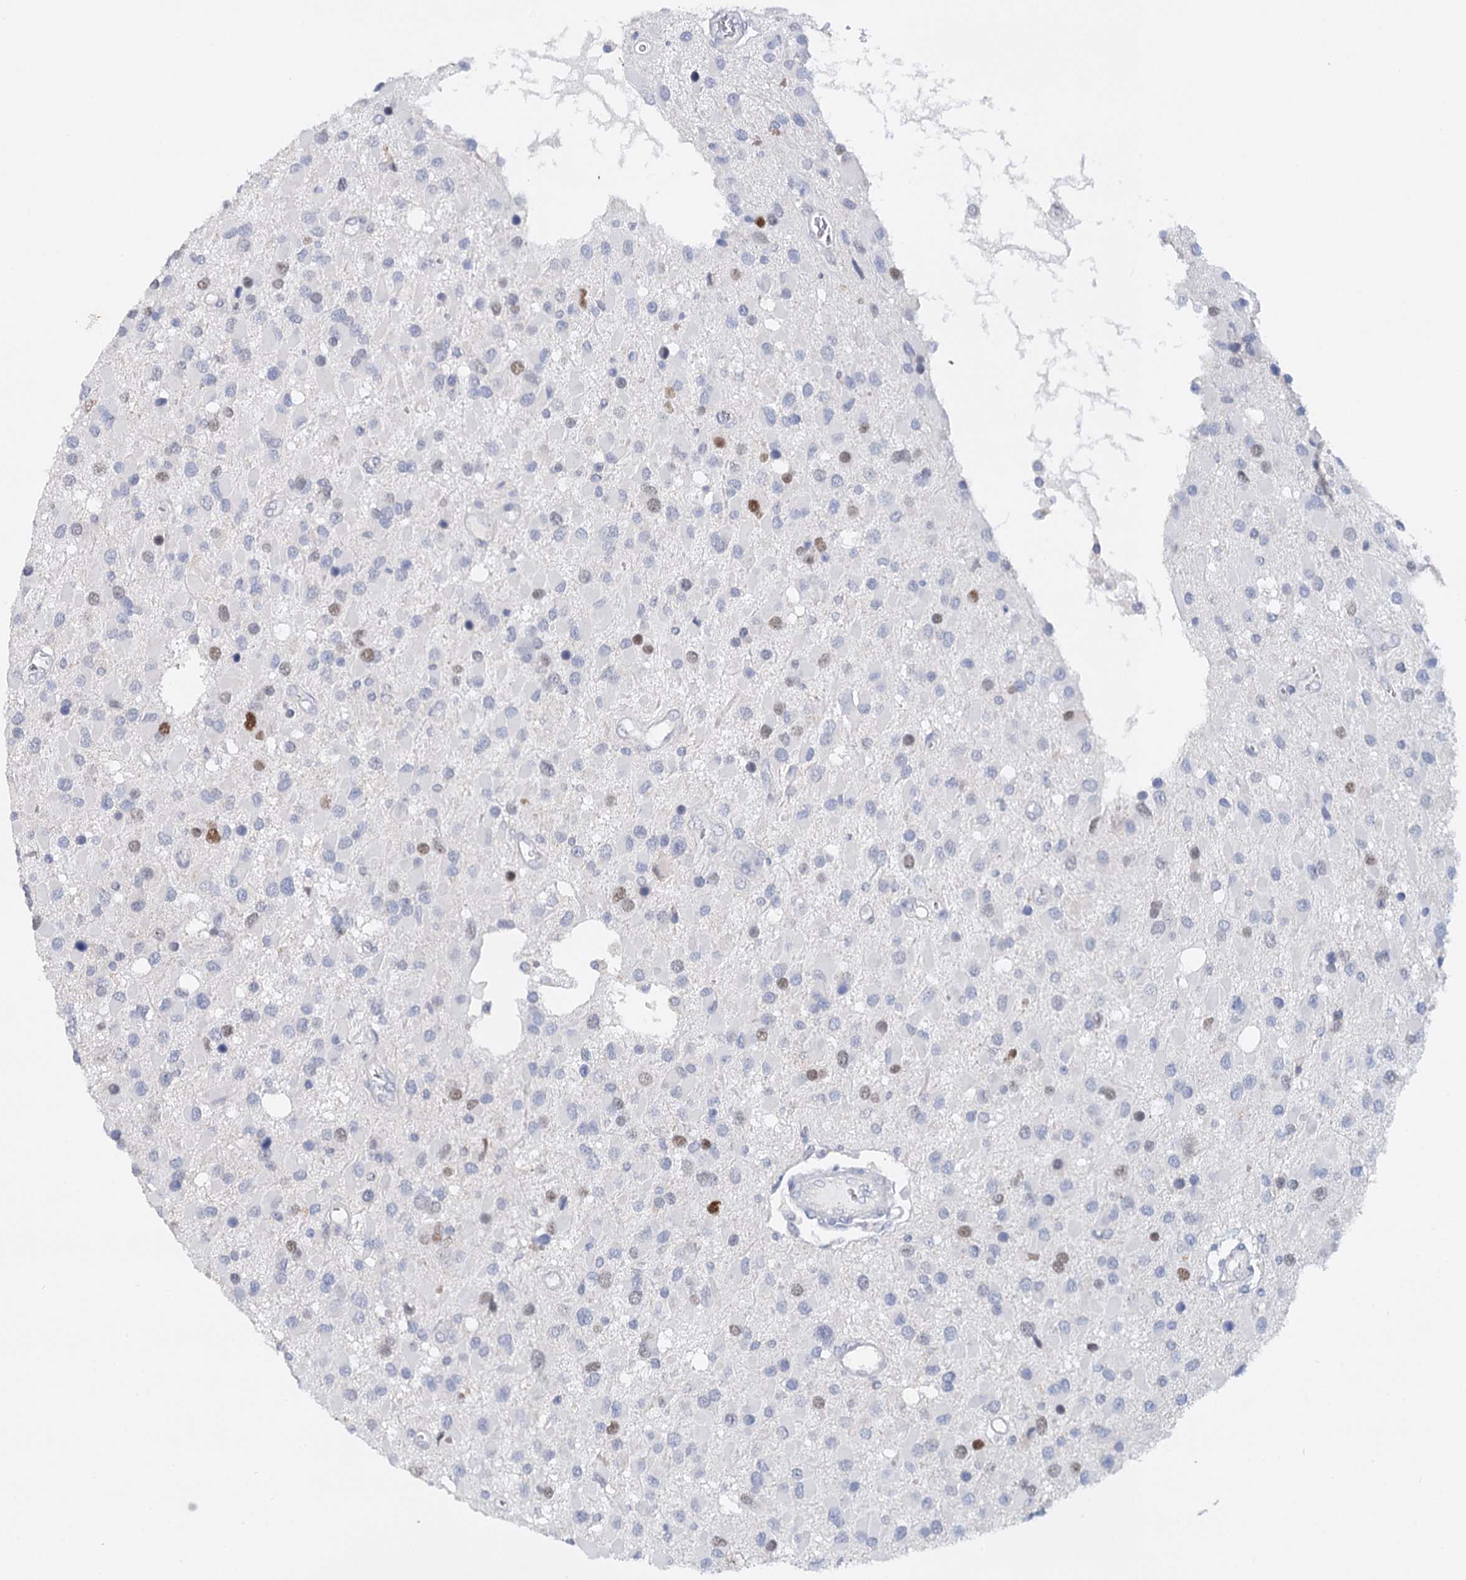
{"staining": {"intensity": "moderate", "quantity": "<25%", "location": "nuclear"}, "tissue": "glioma", "cell_type": "Tumor cells", "image_type": "cancer", "snomed": [{"axis": "morphology", "description": "Glioma, malignant, High grade"}, {"axis": "topography", "description": "Brain"}], "caption": "A high-resolution micrograph shows immunohistochemistry (IHC) staining of glioma, which displays moderate nuclear staining in approximately <25% of tumor cells.", "gene": "TP53", "patient": {"sex": "male", "age": 53}}